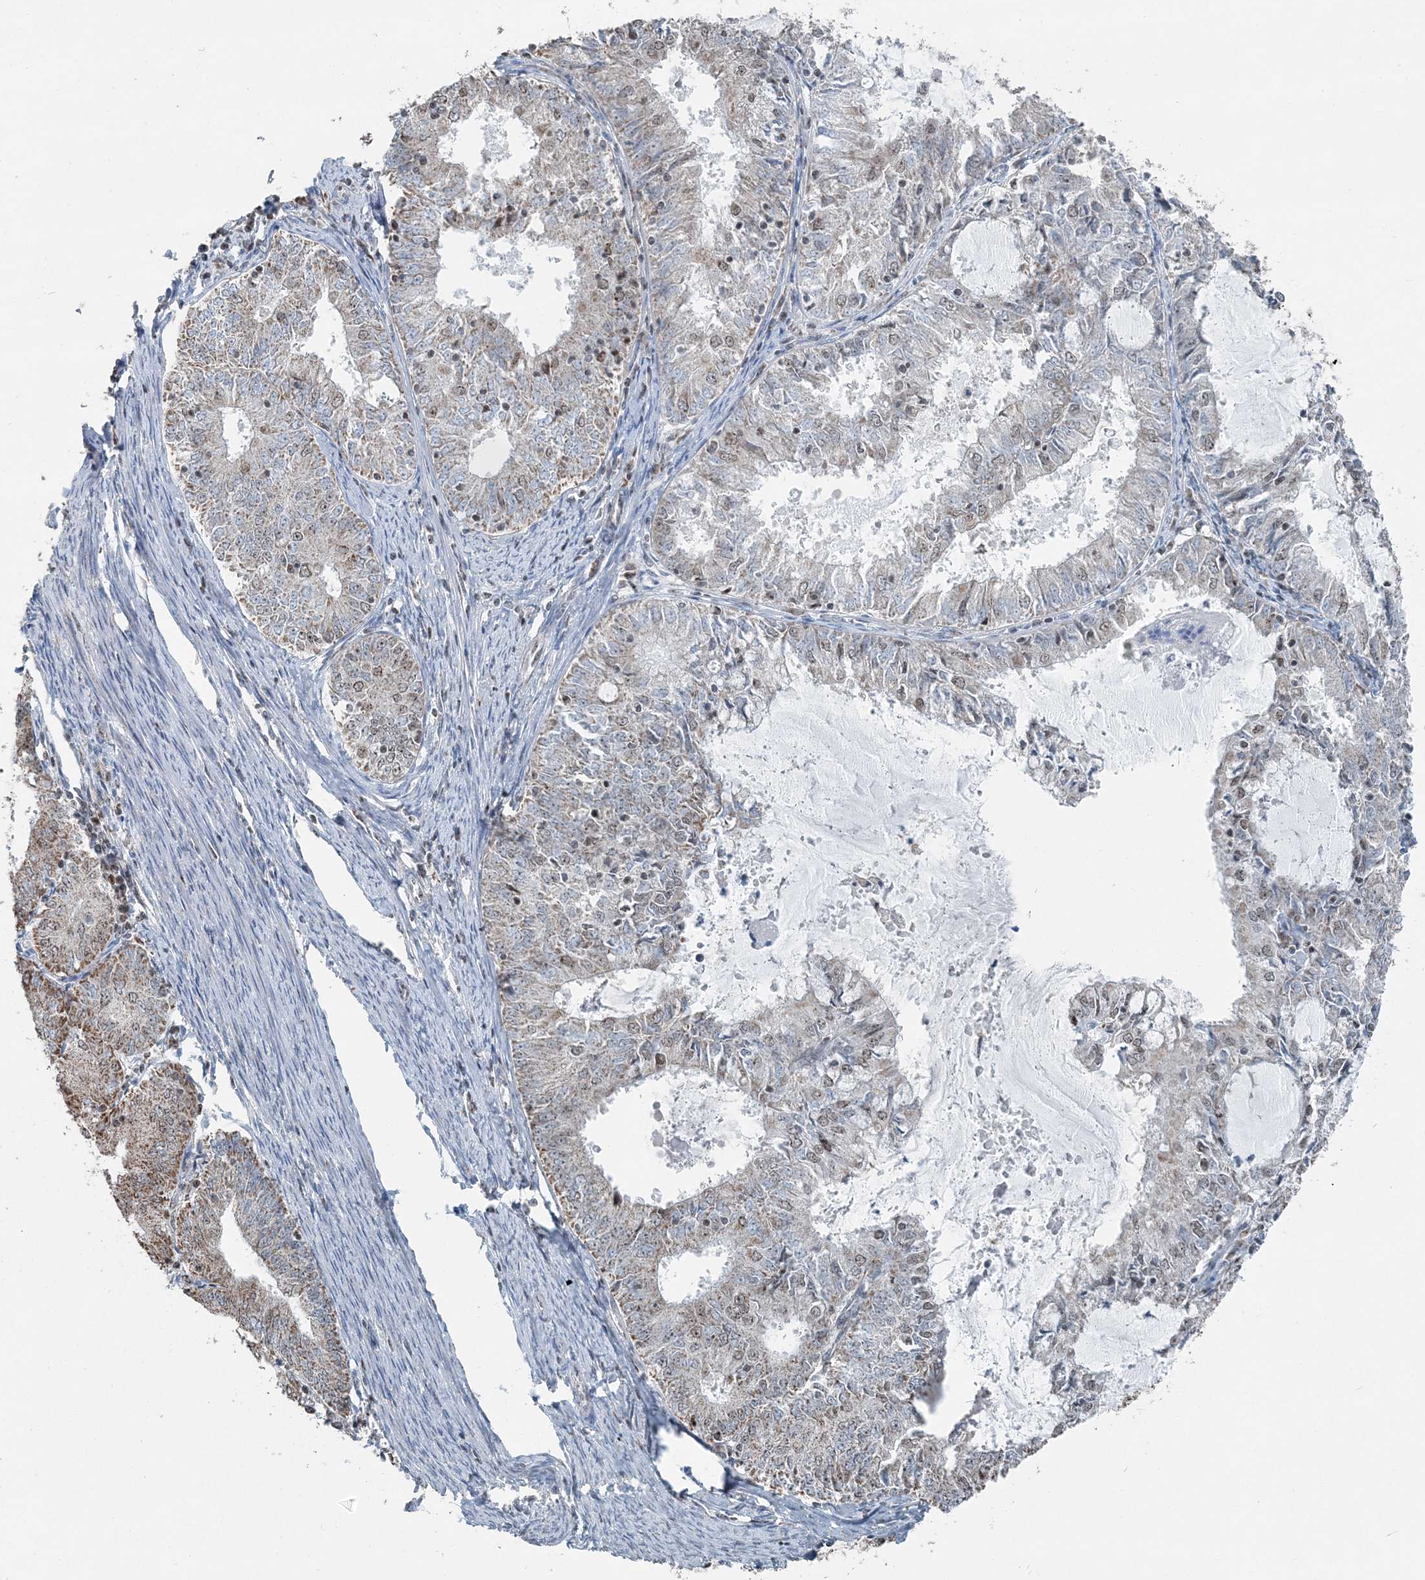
{"staining": {"intensity": "strong", "quantity": "25%-75%", "location": "cytoplasmic/membranous"}, "tissue": "endometrial cancer", "cell_type": "Tumor cells", "image_type": "cancer", "snomed": [{"axis": "morphology", "description": "Adenocarcinoma, NOS"}, {"axis": "topography", "description": "Endometrium"}], "caption": "Endometrial cancer stained with a protein marker displays strong staining in tumor cells.", "gene": "SUCLG1", "patient": {"sex": "female", "age": 57}}